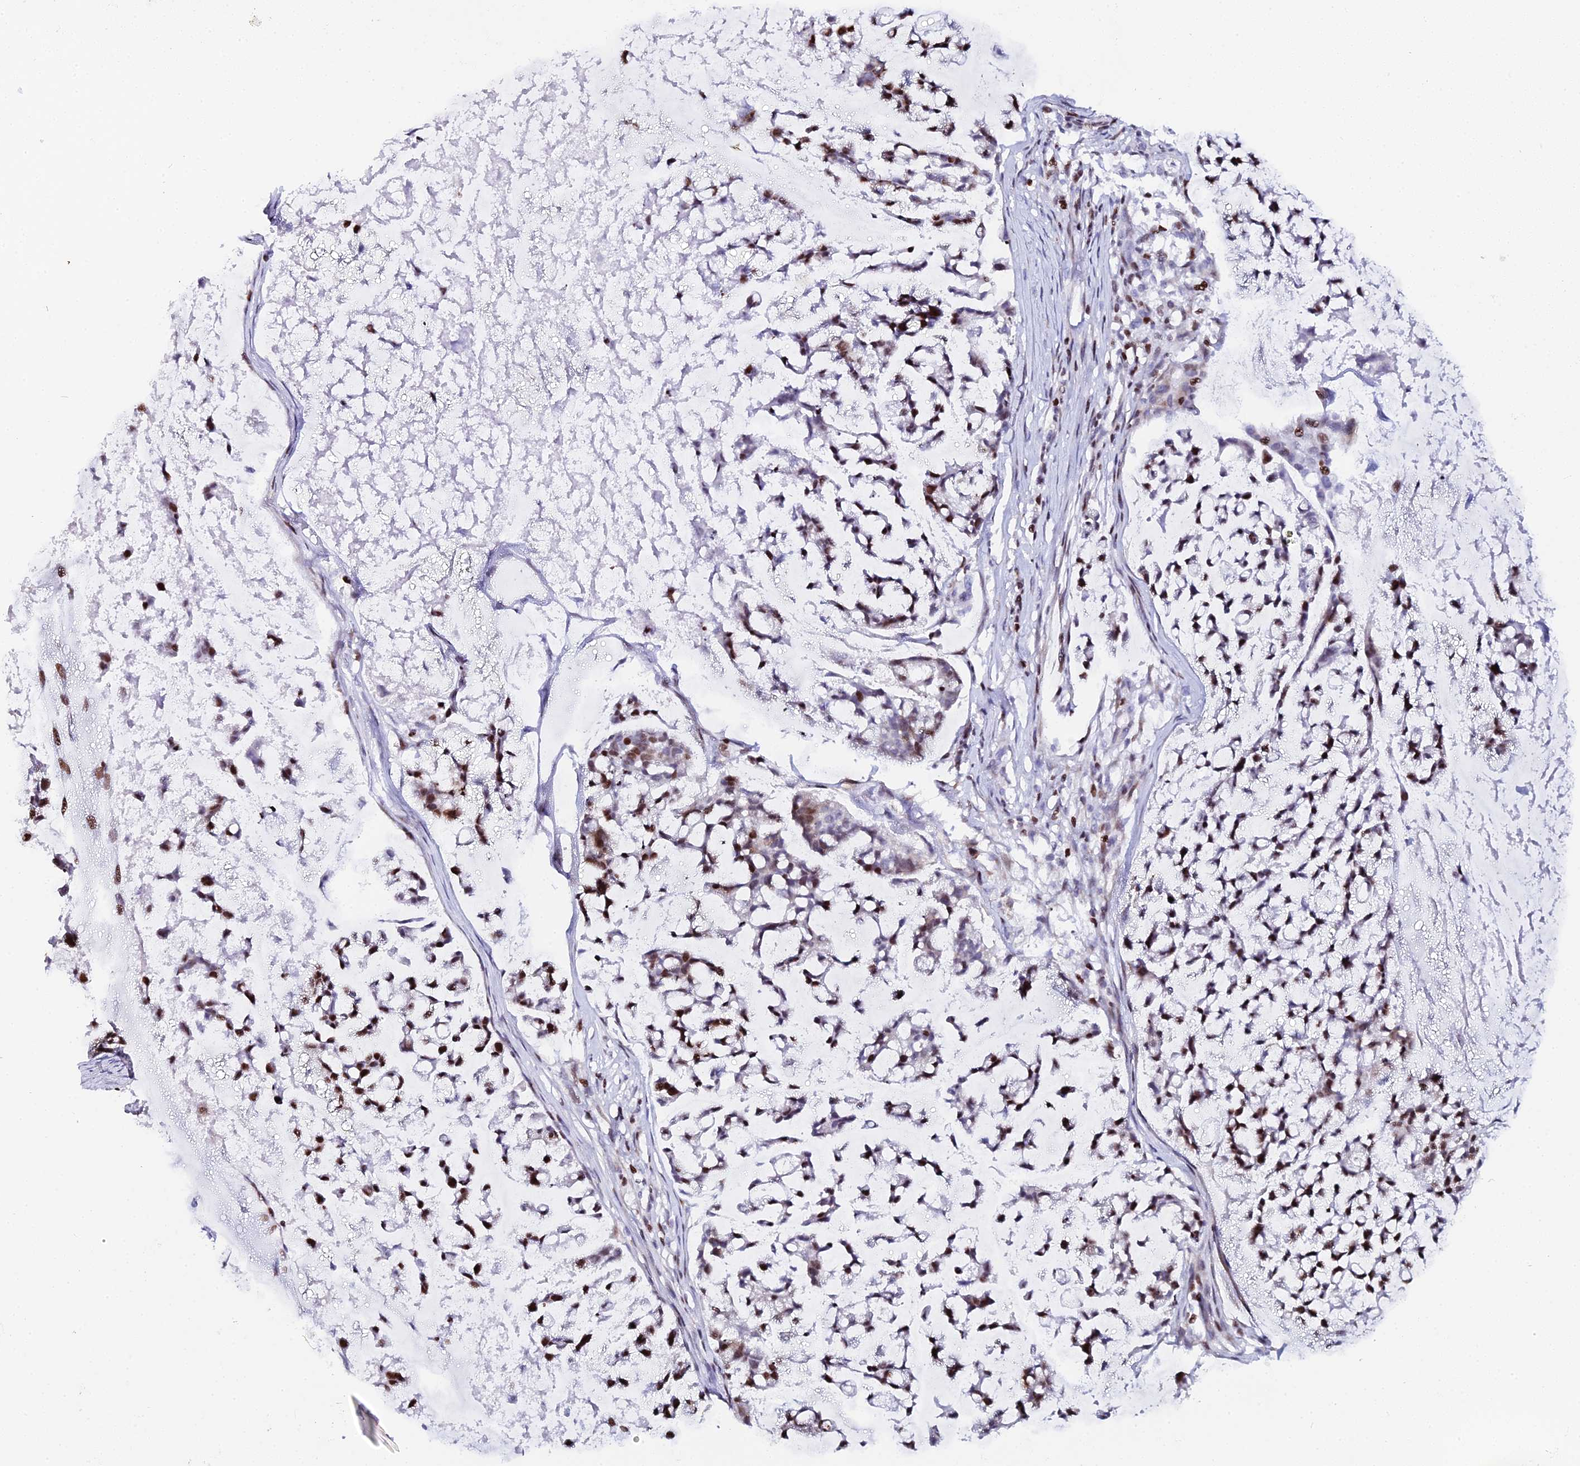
{"staining": {"intensity": "strong", "quantity": ">75%", "location": "nuclear"}, "tissue": "stomach cancer", "cell_type": "Tumor cells", "image_type": "cancer", "snomed": [{"axis": "morphology", "description": "Adenocarcinoma, NOS"}, {"axis": "topography", "description": "Stomach, lower"}], "caption": "Stomach adenocarcinoma stained with DAB immunohistochemistry exhibits high levels of strong nuclear positivity in about >75% of tumor cells.", "gene": "MYNN", "patient": {"sex": "male", "age": 67}}